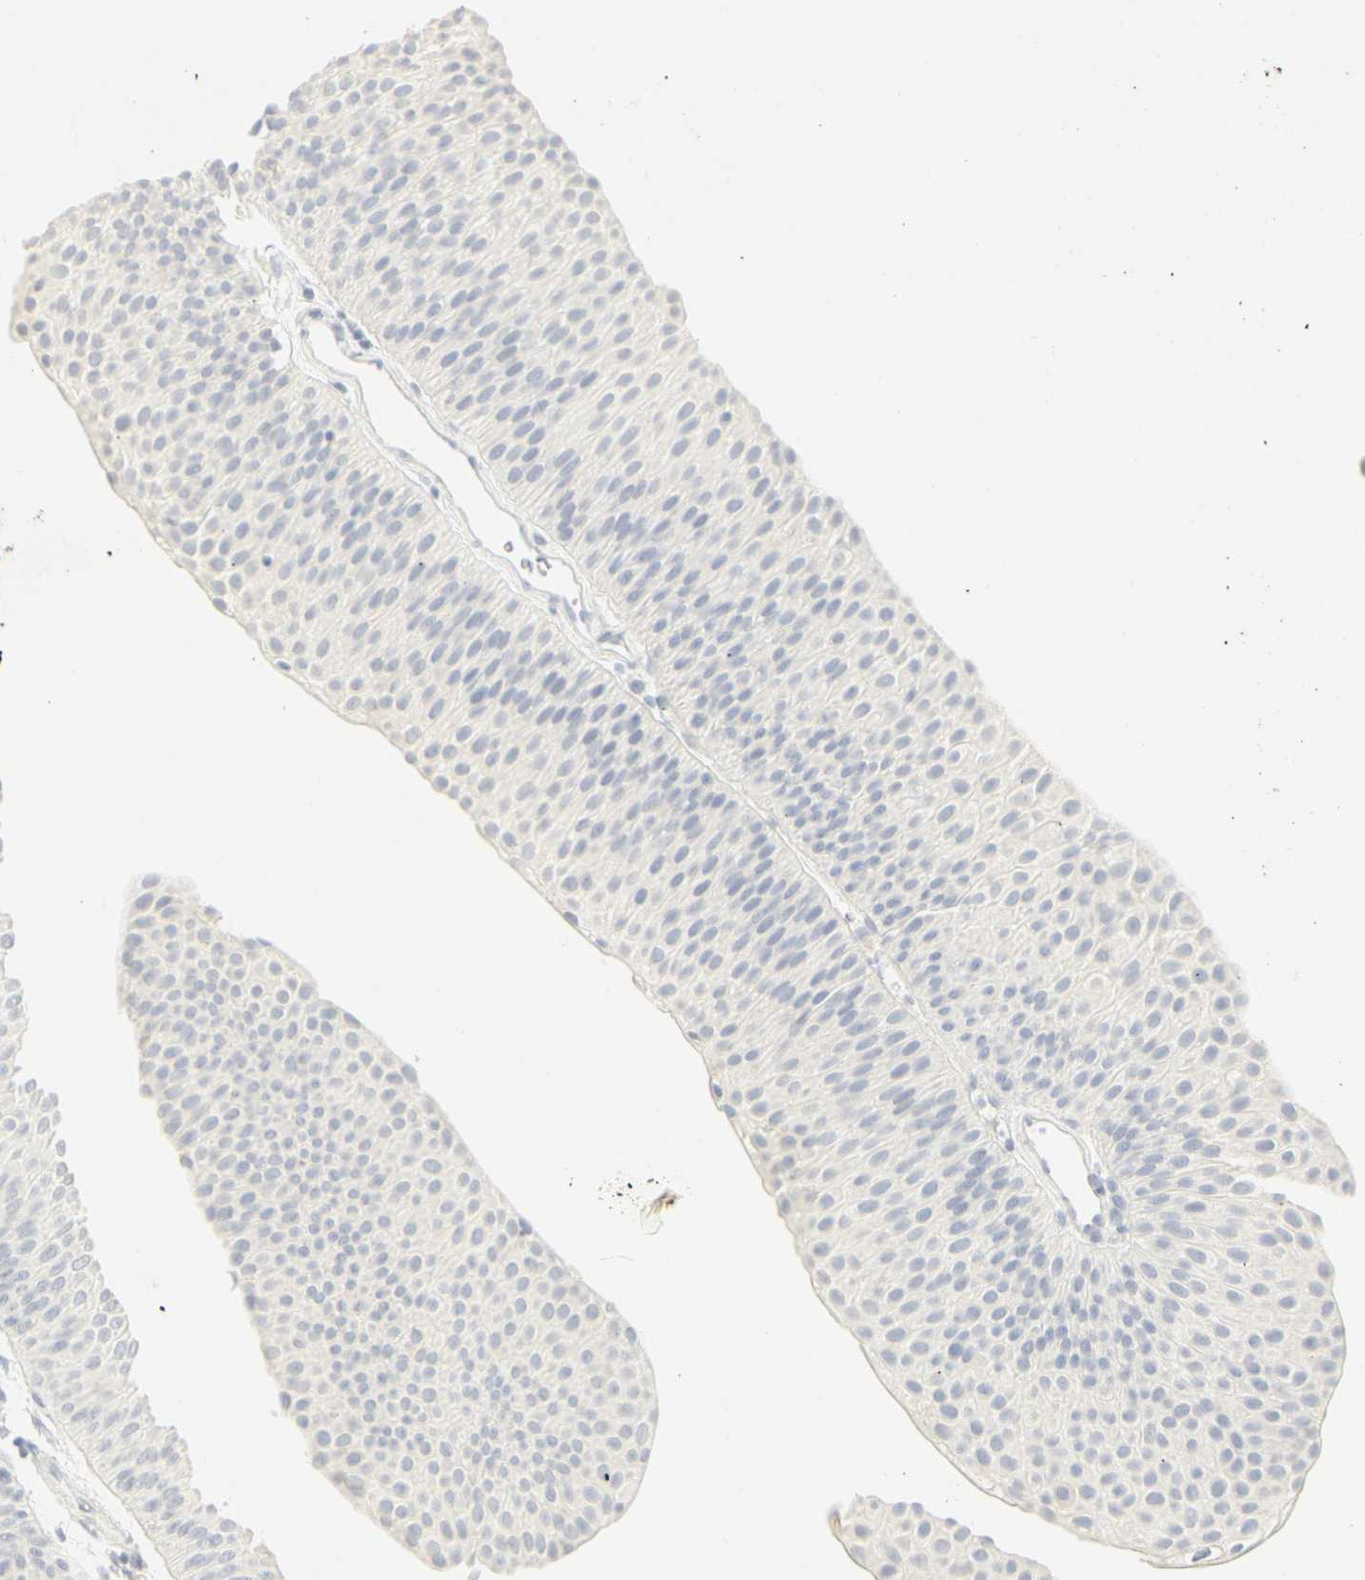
{"staining": {"intensity": "negative", "quantity": "none", "location": "none"}, "tissue": "urothelial cancer", "cell_type": "Tumor cells", "image_type": "cancer", "snomed": [{"axis": "morphology", "description": "Urothelial carcinoma, Low grade"}, {"axis": "topography", "description": "Urinary bladder"}], "caption": "This is an immunohistochemistry micrograph of human low-grade urothelial carcinoma. There is no expression in tumor cells.", "gene": "MPO", "patient": {"sex": "female", "age": 60}}